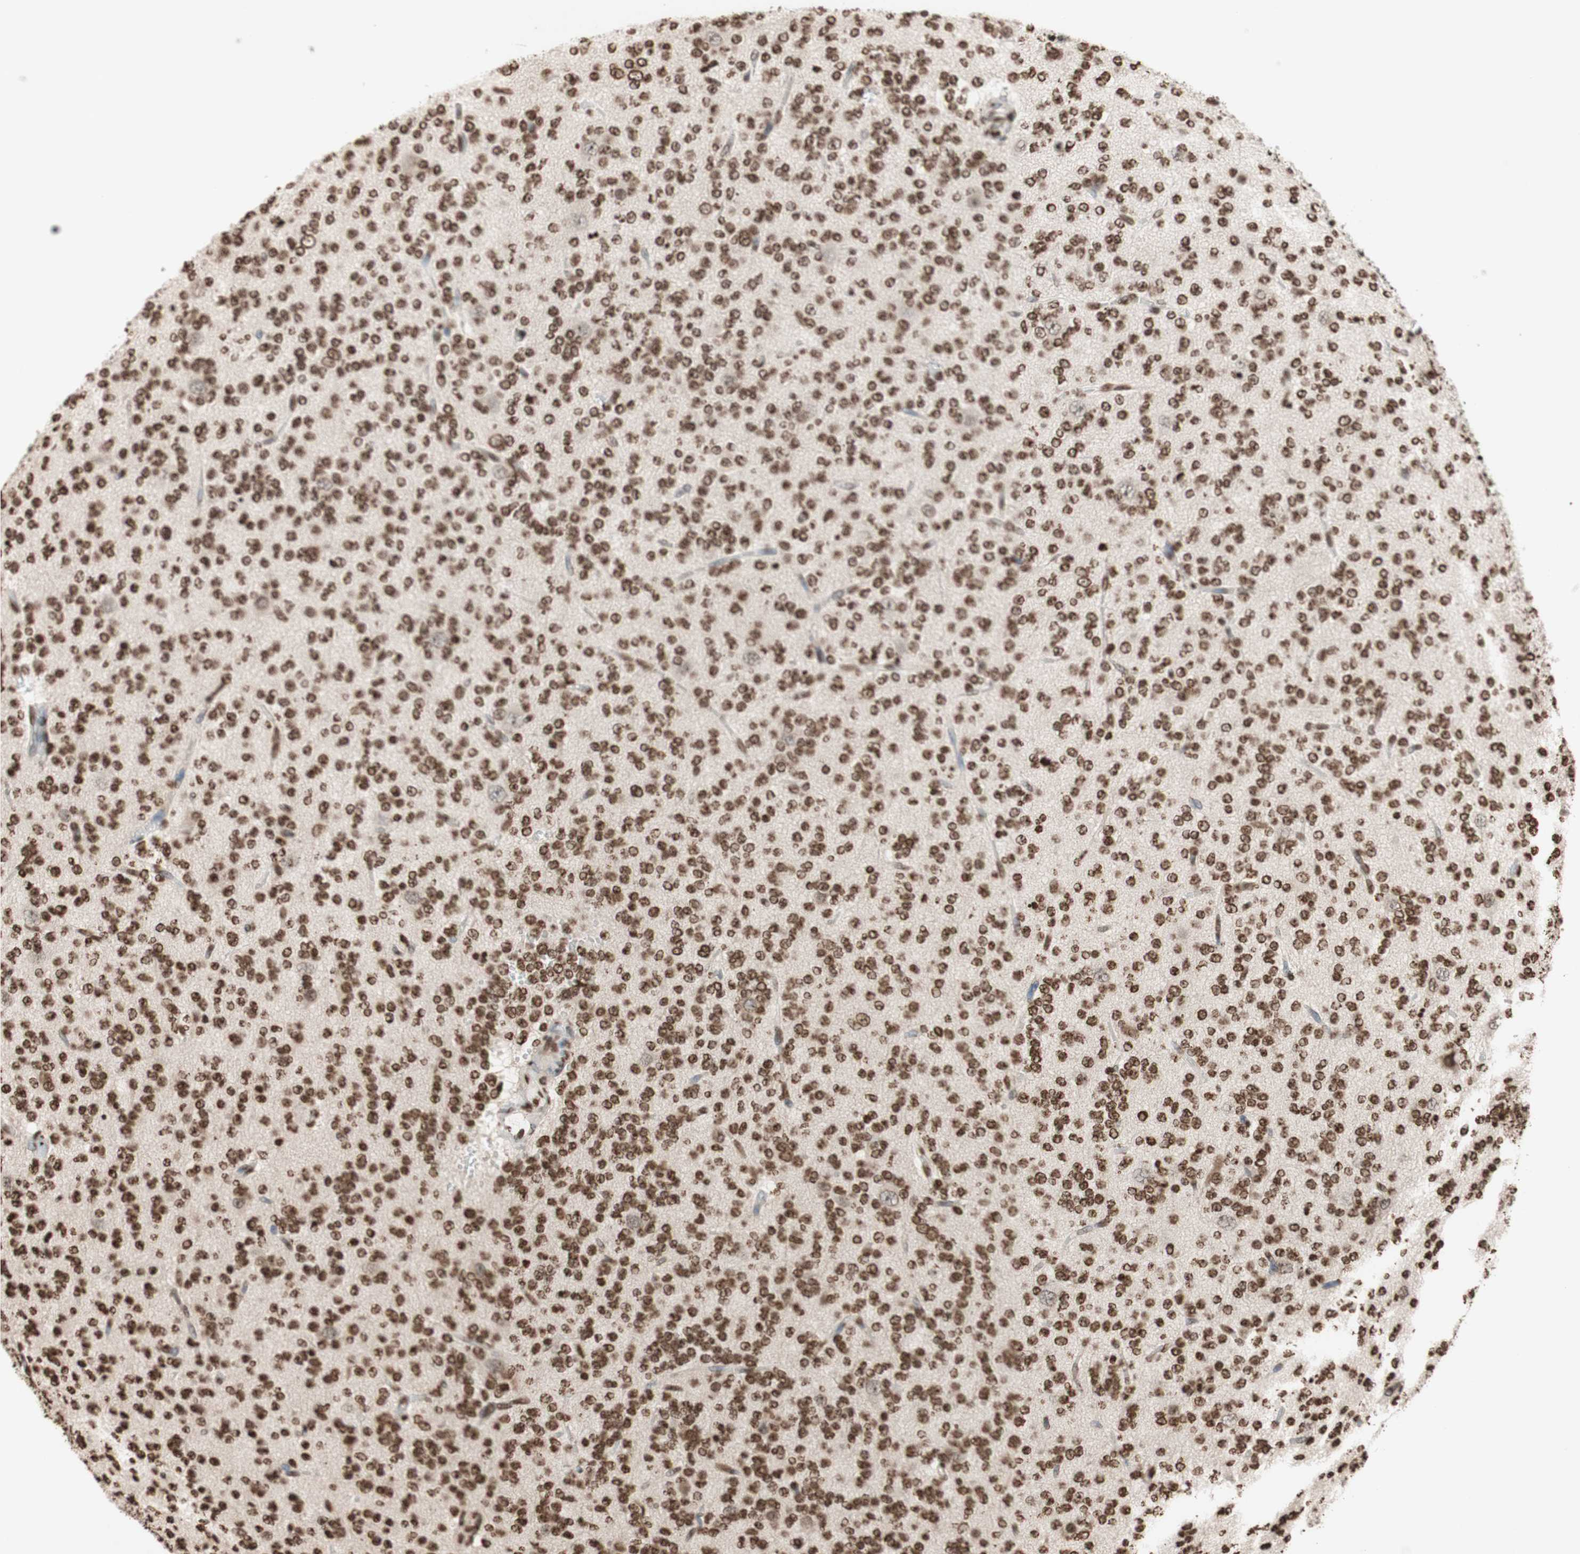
{"staining": {"intensity": "moderate", "quantity": ">75%", "location": "nuclear"}, "tissue": "glioma", "cell_type": "Tumor cells", "image_type": "cancer", "snomed": [{"axis": "morphology", "description": "Glioma, malignant, Low grade"}, {"axis": "topography", "description": "Brain"}], "caption": "Protein expression analysis of human low-grade glioma (malignant) reveals moderate nuclear expression in approximately >75% of tumor cells. The protein is stained brown, and the nuclei are stained in blue (DAB IHC with brightfield microscopy, high magnification).", "gene": "NCOA3", "patient": {"sex": "male", "age": 38}}